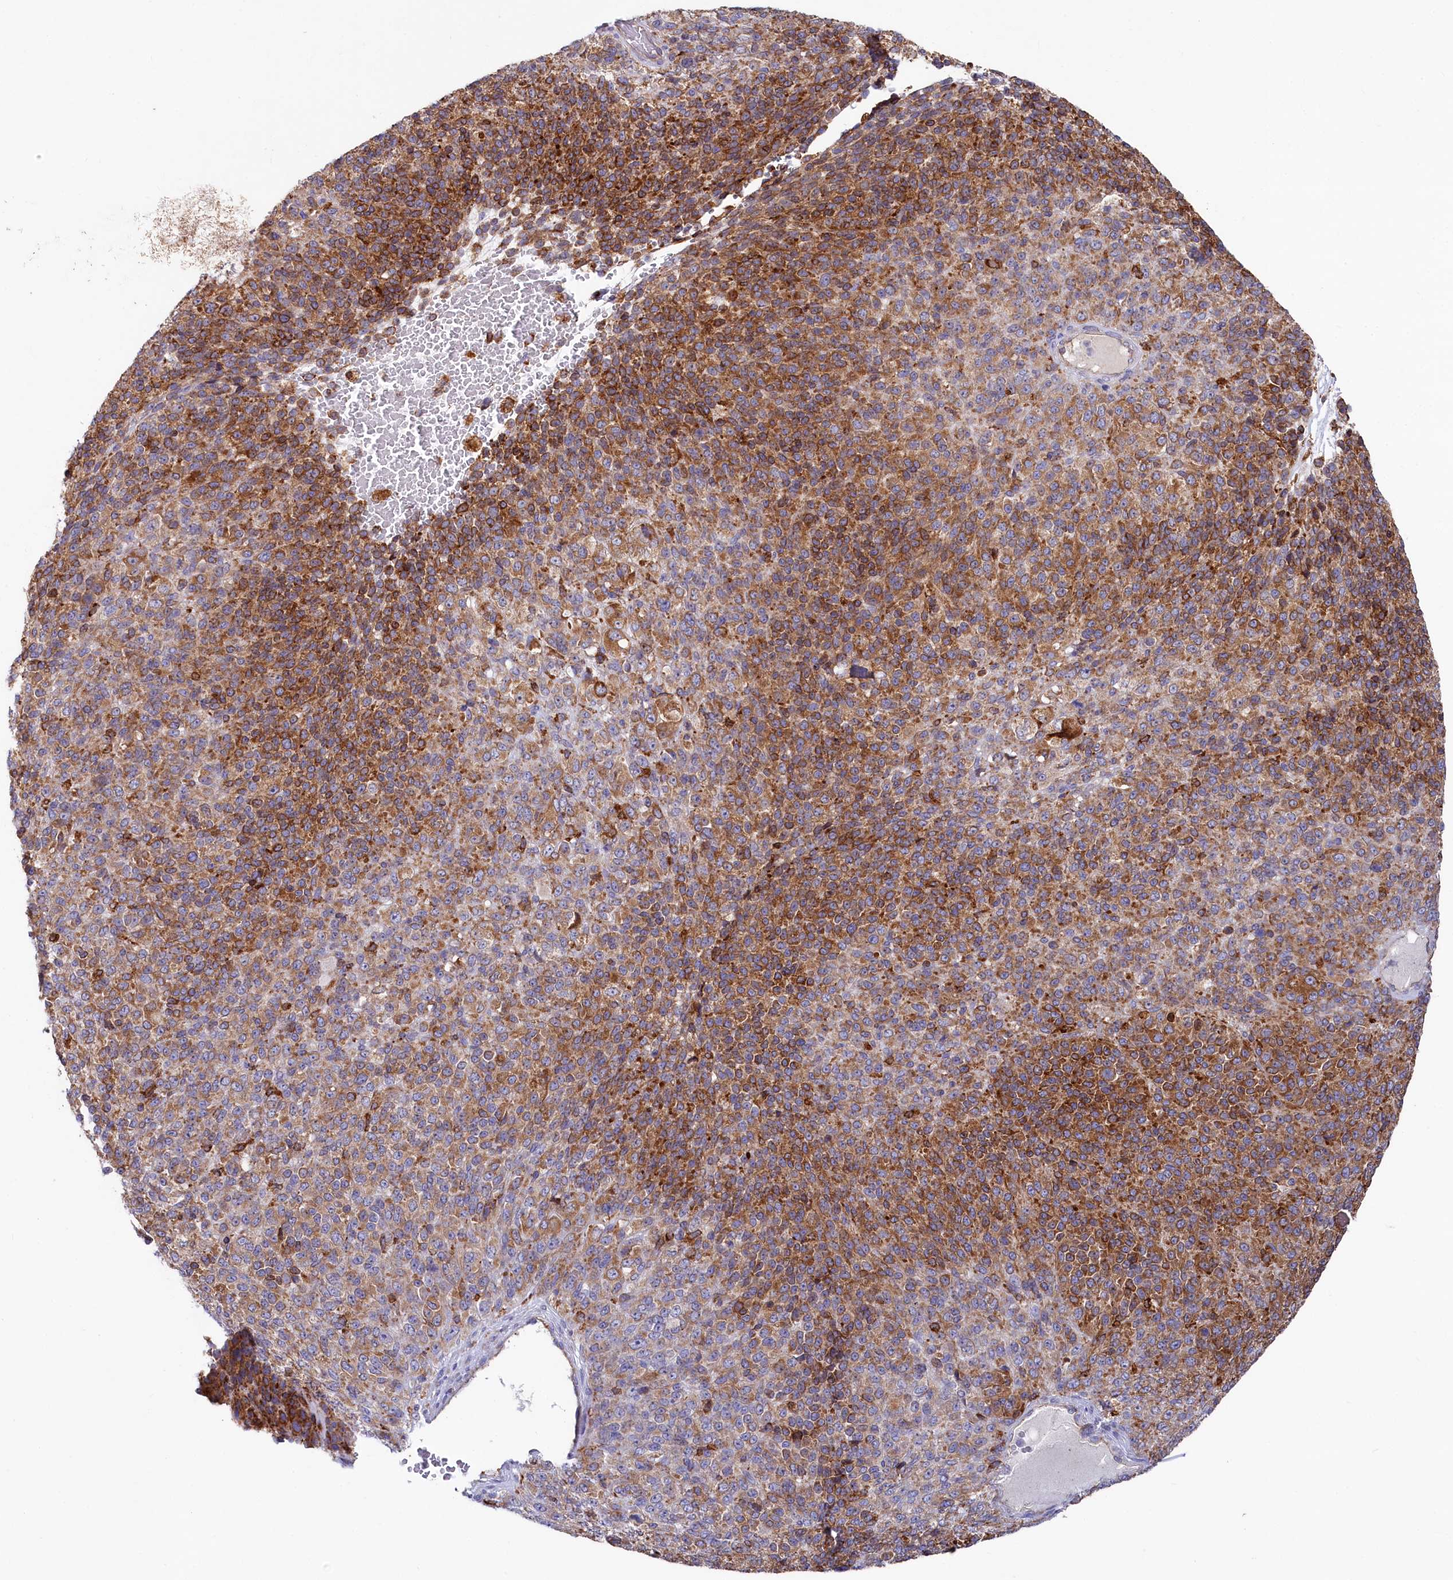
{"staining": {"intensity": "strong", "quantity": ">75%", "location": "cytoplasmic/membranous"}, "tissue": "melanoma", "cell_type": "Tumor cells", "image_type": "cancer", "snomed": [{"axis": "morphology", "description": "Malignant melanoma, Metastatic site"}, {"axis": "topography", "description": "Brain"}], "caption": "Tumor cells display strong cytoplasmic/membranous staining in approximately >75% of cells in malignant melanoma (metastatic site).", "gene": "CHID1", "patient": {"sex": "female", "age": 56}}